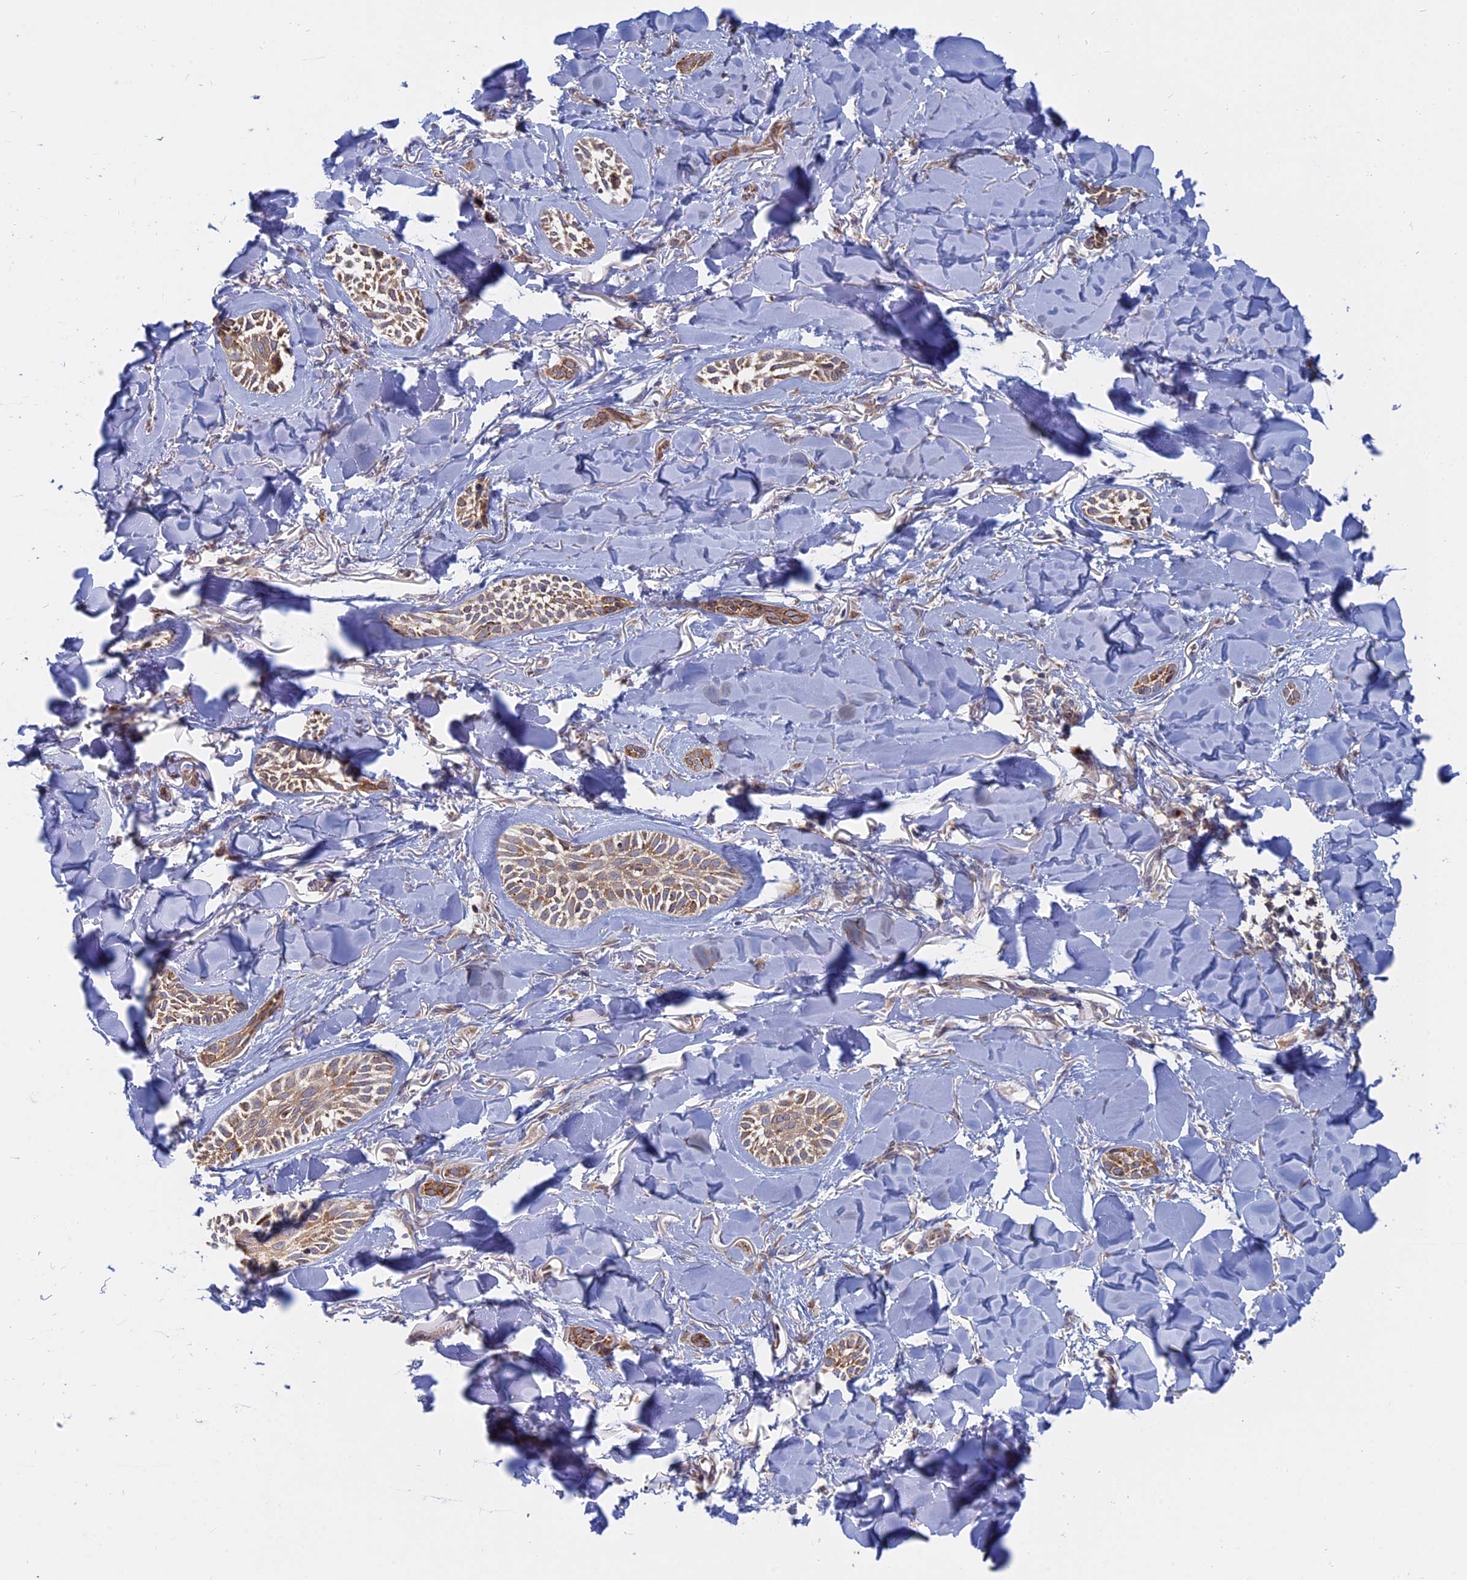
{"staining": {"intensity": "moderate", "quantity": ">75%", "location": "cytoplasmic/membranous"}, "tissue": "skin cancer", "cell_type": "Tumor cells", "image_type": "cancer", "snomed": [{"axis": "morphology", "description": "Basal cell carcinoma"}, {"axis": "topography", "description": "Skin"}], "caption": "Moderate cytoplasmic/membranous protein positivity is present in approximately >75% of tumor cells in skin basal cell carcinoma.", "gene": "TBC1D30", "patient": {"sex": "female", "age": 59}}